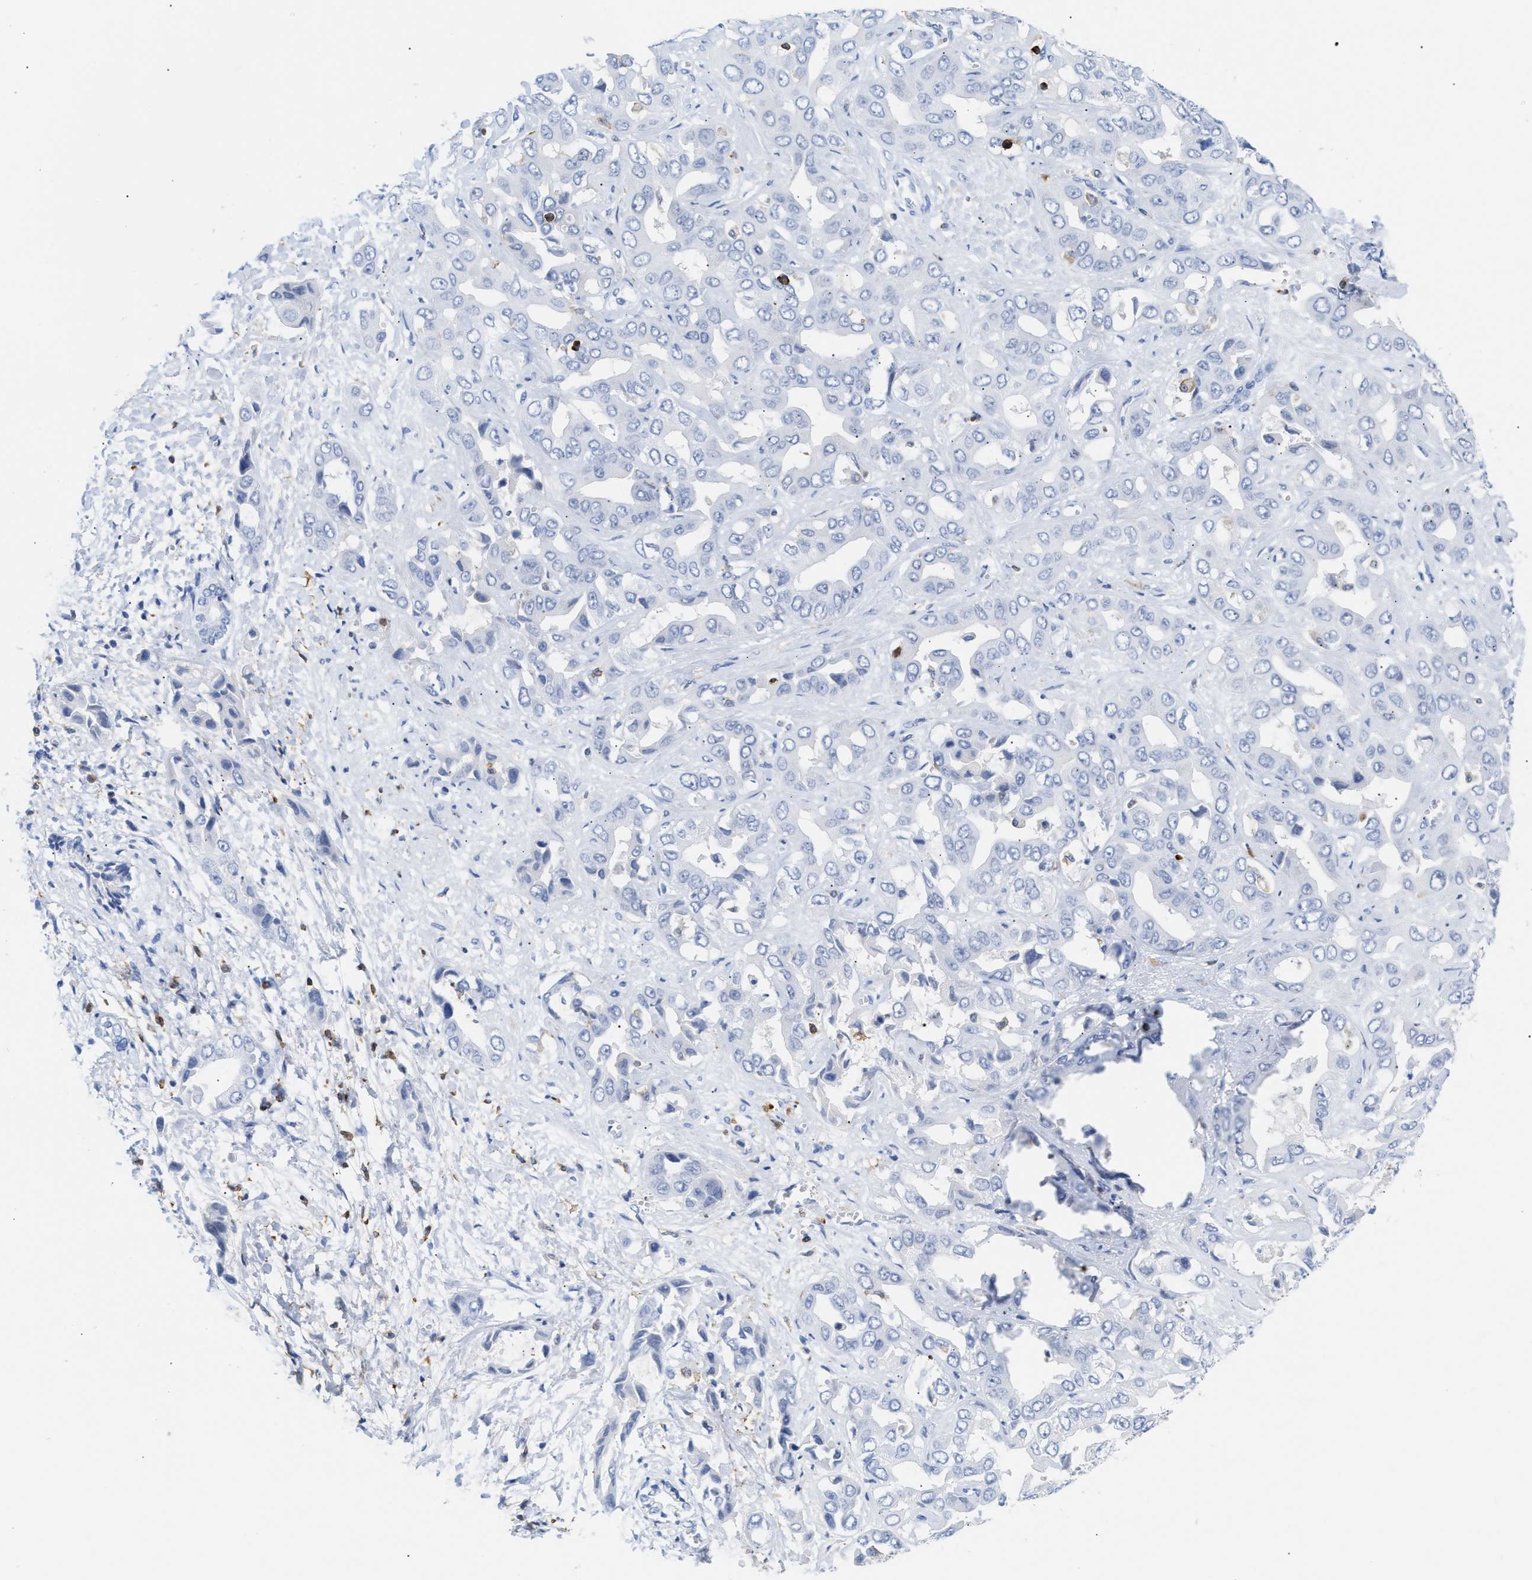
{"staining": {"intensity": "negative", "quantity": "none", "location": "none"}, "tissue": "liver cancer", "cell_type": "Tumor cells", "image_type": "cancer", "snomed": [{"axis": "morphology", "description": "Cholangiocarcinoma"}, {"axis": "topography", "description": "Liver"}], "caption": "This is a photomicrograph of immunohistochemistry staining of liver cancer (cholangiocarcinoma), which shows no positivity in tumor cells. The staining is performed using DAB (3,3'-diaminobenzidine) brown chromogen with nuclei counter-stained in using hematoxylin.", "gene": "LCP1", "patient": {"sex": "female", "age": 52}}